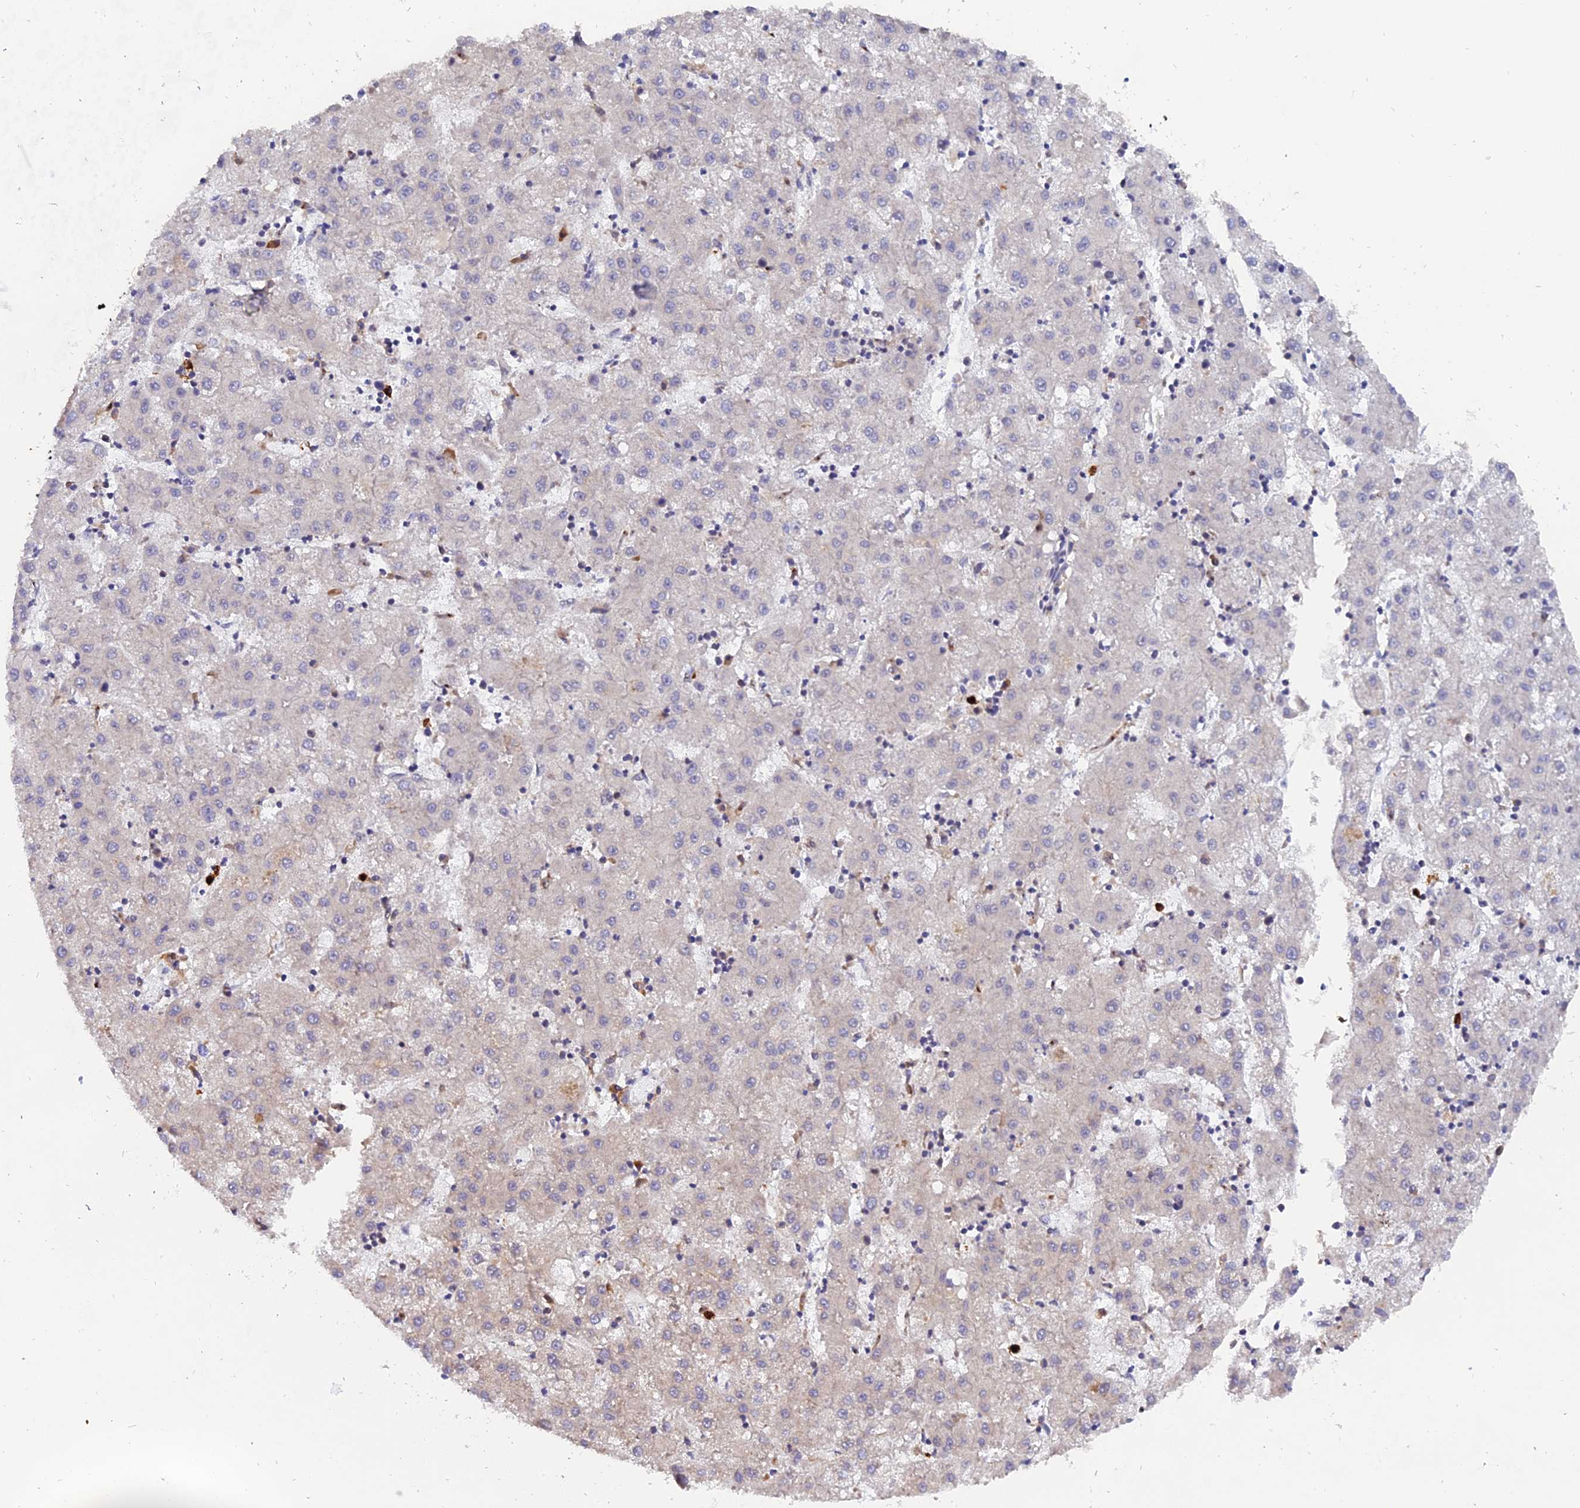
{"staining": {"intensity": "negative", "quantity": "none", "location": "none"}, "tissue": "liver cancer", "cell_type": "Tumor cells", "image_type": "cancer", "snomed": [{"axis": "morphology", "description": "Carcinoma, Hepatocellular, NOS"}, {"axis": "topography", "description": "Liver"}], "caption": "Tumor cells show no significant protein positivity in hepatocellular carcinoma (liver). Nuclei are stained in blue.", "gene": "FAM118B", "patient": {"sex": "male", "age": 72}}